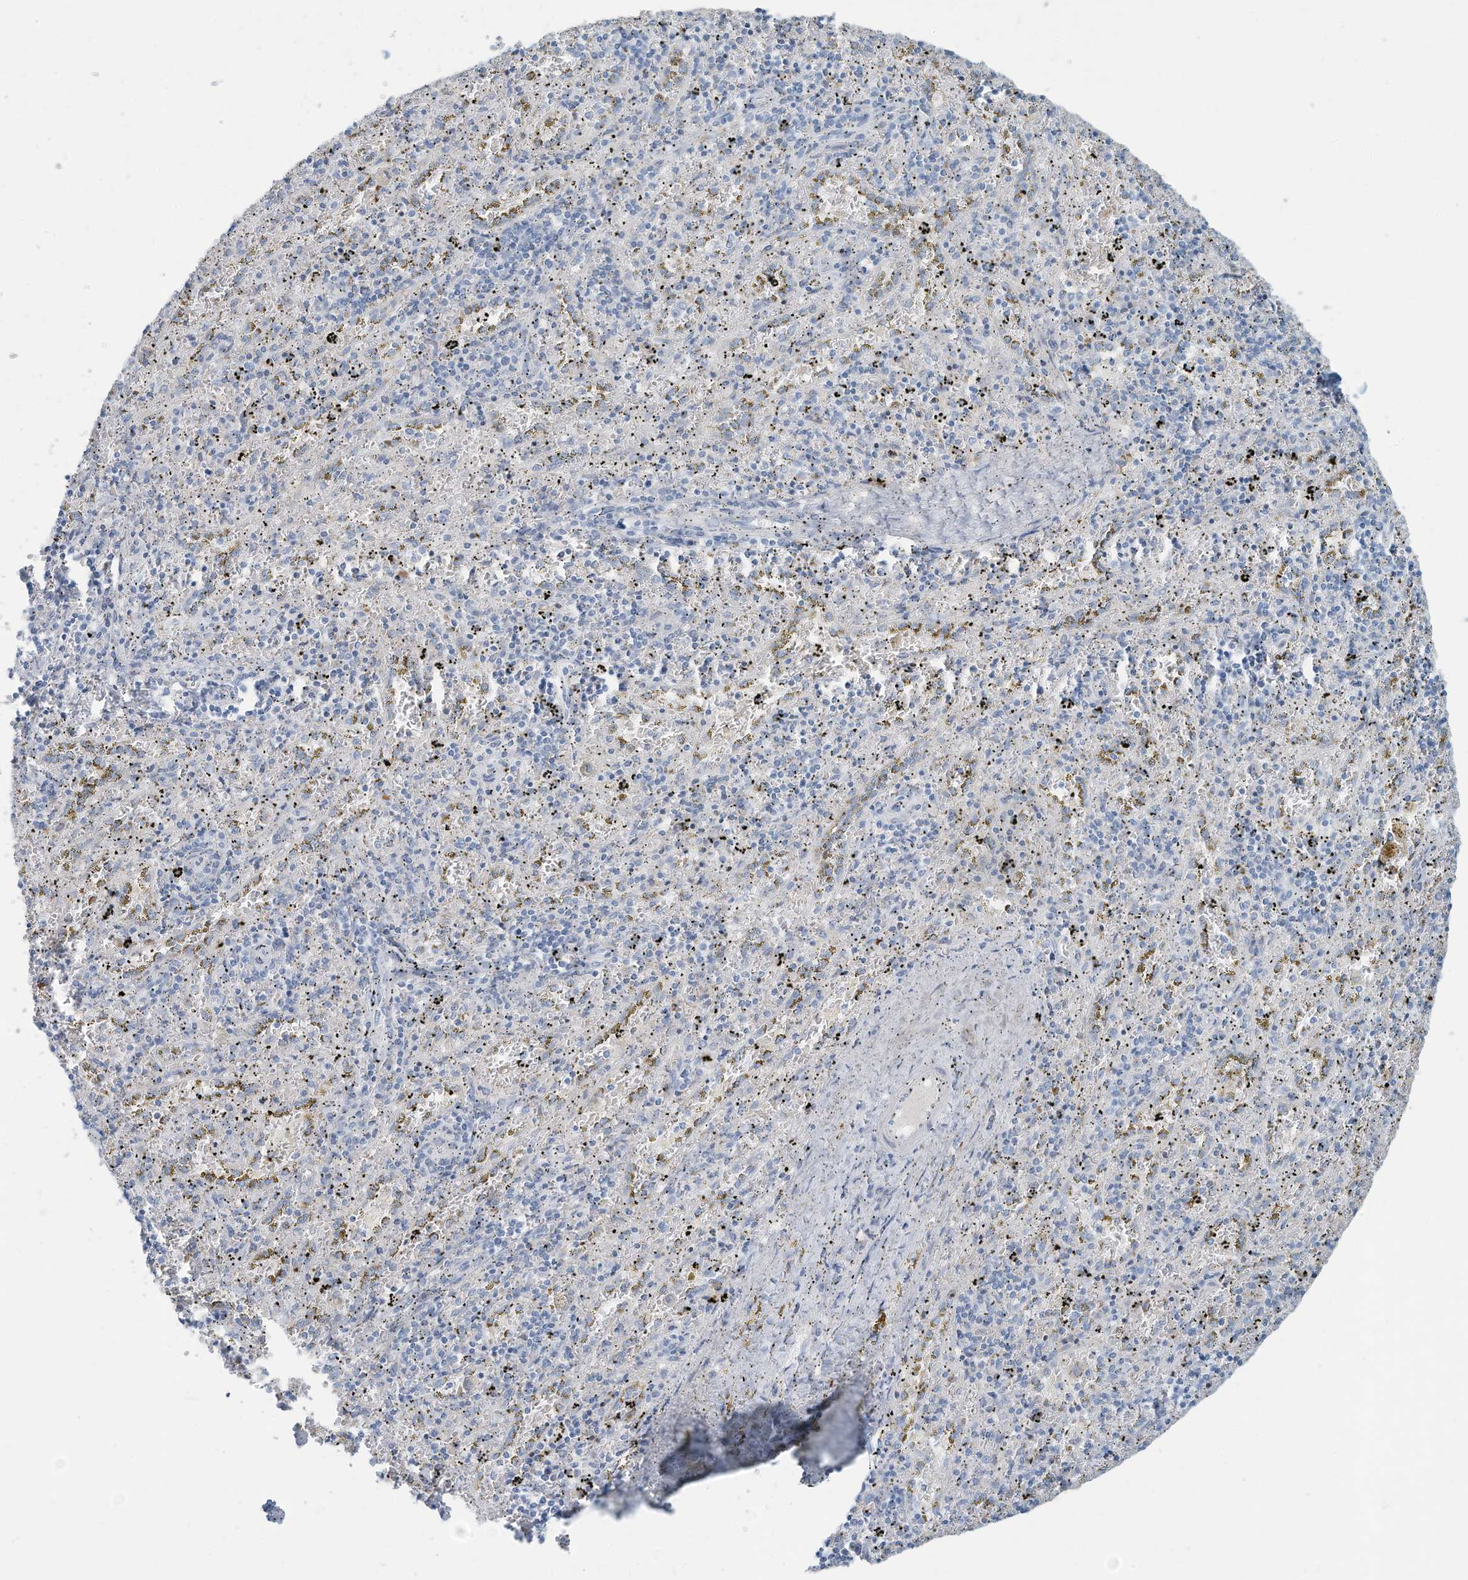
{"staining": {"intensity": "negative", "quantity": "none", "location": "none"}, "tissue": "spleen", "cell_type": "Cells in red pulp", "image_type": "normal", "snomed": [{"axis": "morphology", "description": "Normal tissue, NOS"}, {"axis": "topography", "description": "Spleen"}], "caption": "Photomicrograph shows no significant protein expression in cells in red pulp of normal spleen.", "gene": "ERI2", "patient": {"sex": "male", "age": 11}}